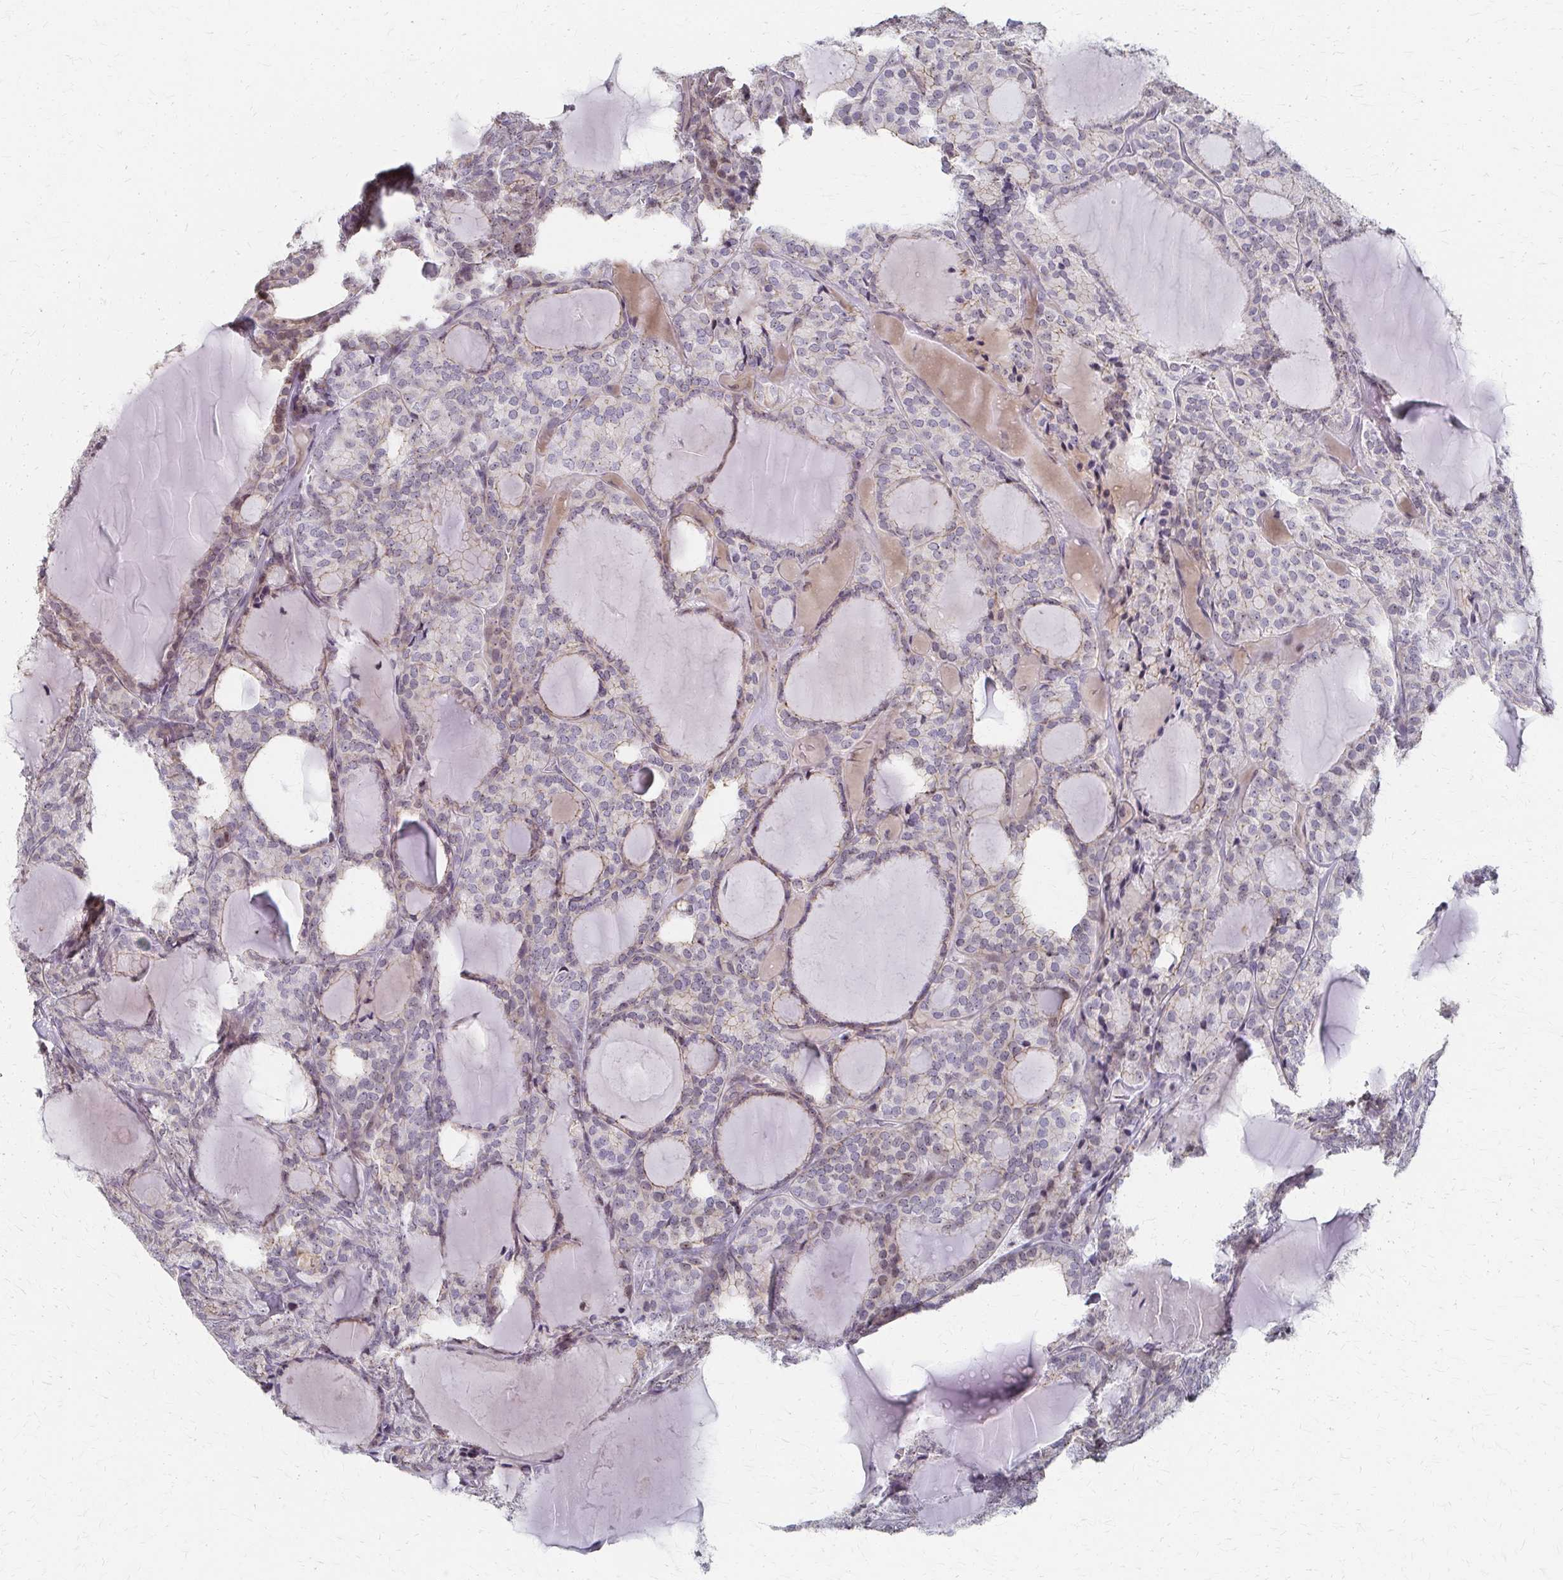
{"staining": {"intensity": "weak", "quantity": "<25%", "location": "cytoplasmic/membranous,nuclear"}, "tissue": "thyroid cancer", "cell_type": "Tumor cells", "image_type": "cancer", "snomed": [{"axis": "morphology", "description": "Follicular adenoma carcinoma, NOS"}, {"axis": "topography", "description": "Thyroid gland"}], "caption": "Immunohistochemical staining of human follicular adenoma carcinoma (thyroid) displays no significant expression in tumor cells.", "gene": "PES1", "patient": {"sex": "male", "age": 74}}